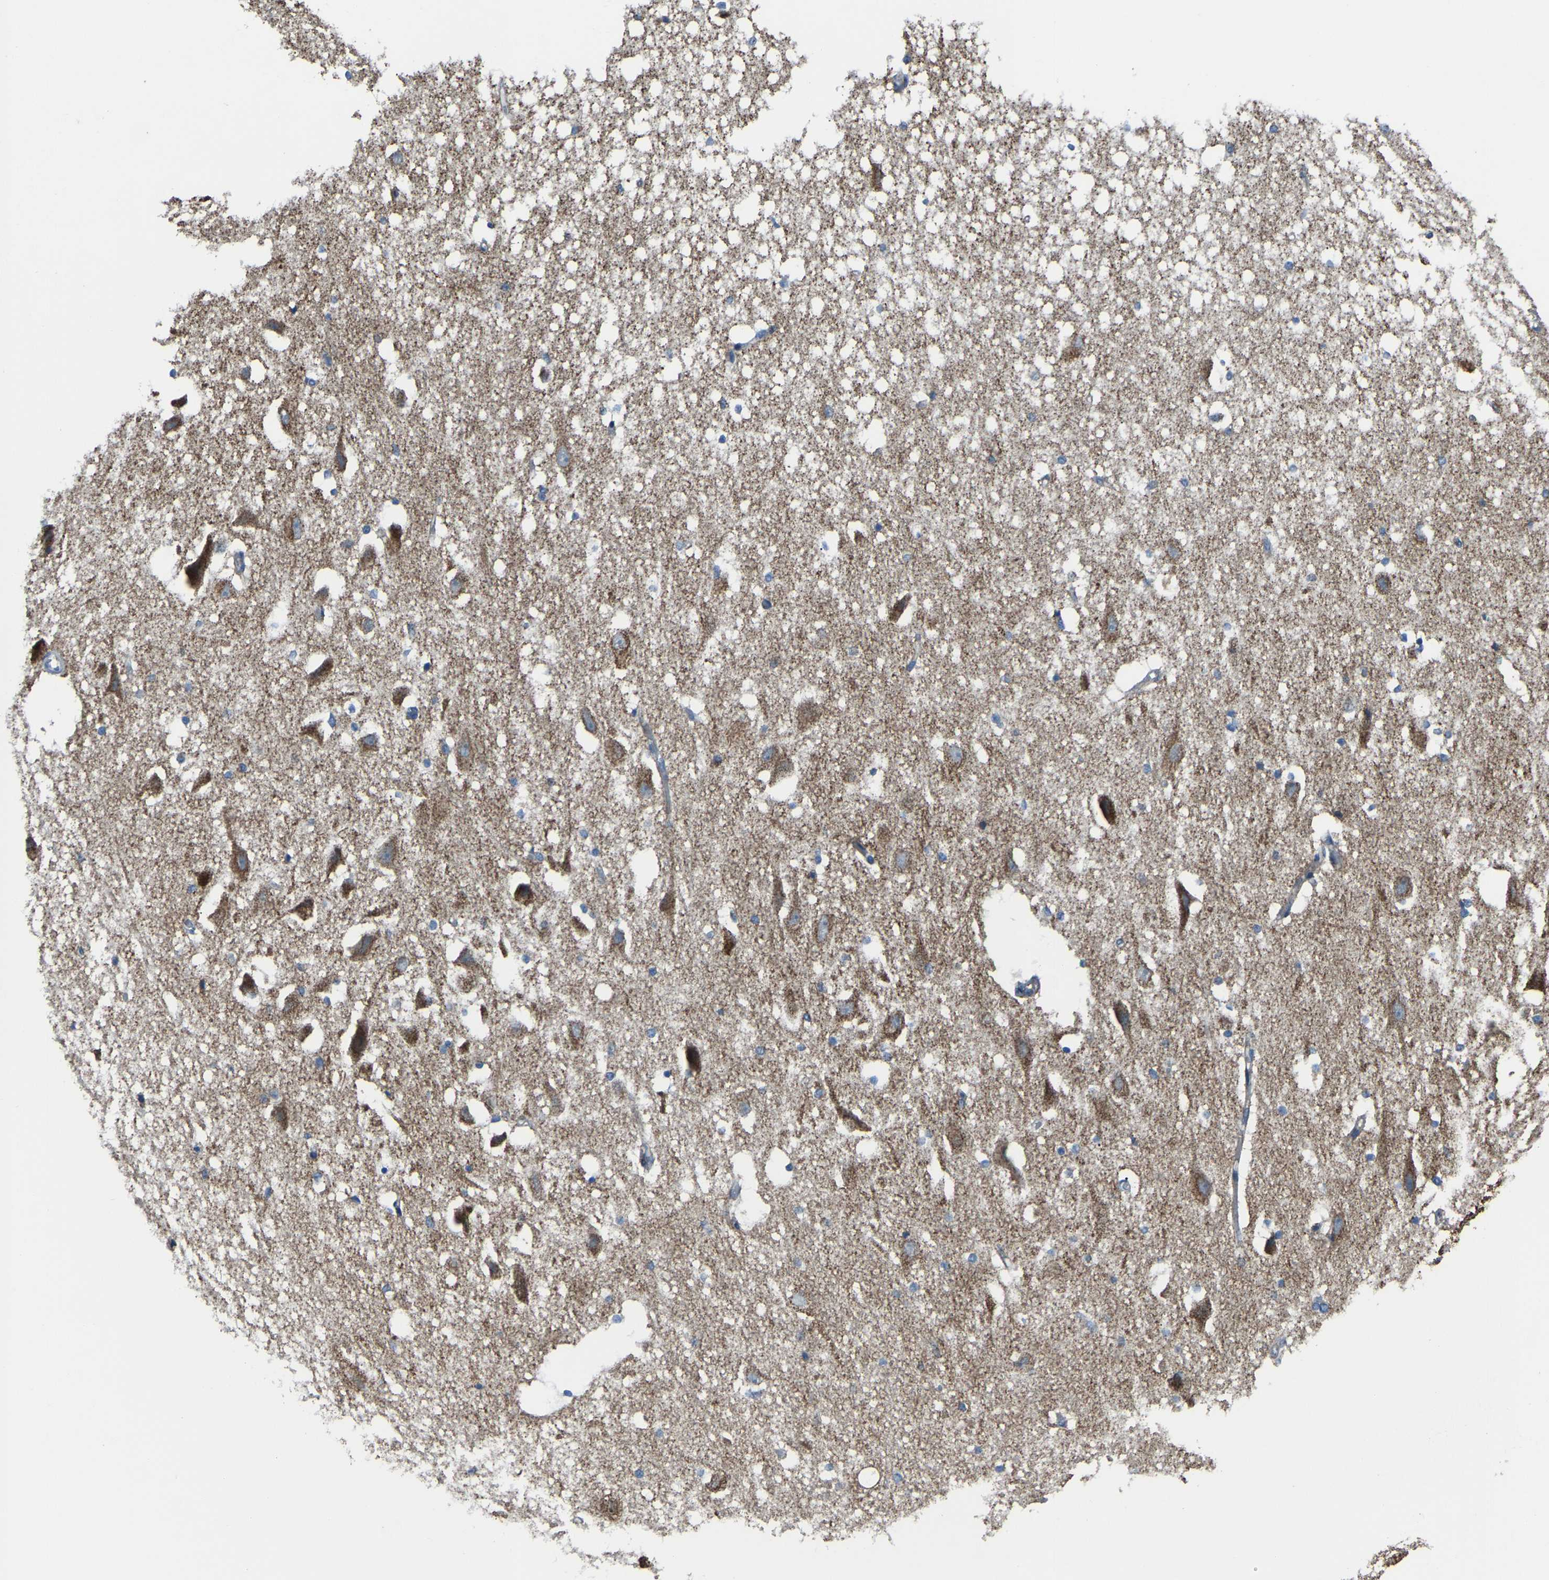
{"staining": {"intensity": "weak", "quantity": "<25%", "location": "cytoplasmic/membranous"}, "tissue": "hippocampus", "cell_type": "Glial cells", "image_type": "normal", "snomed": [{"axis": "morphology", "description": "Normal tissue, NOS"}, {"axis": "topography", "description": "Hippocampus"}], "caption": "Glial cells show no significant protein staining in unremarkable hippocampus.", "gene": "CANT1", "patient": {"sex": "female", "age": 19}}